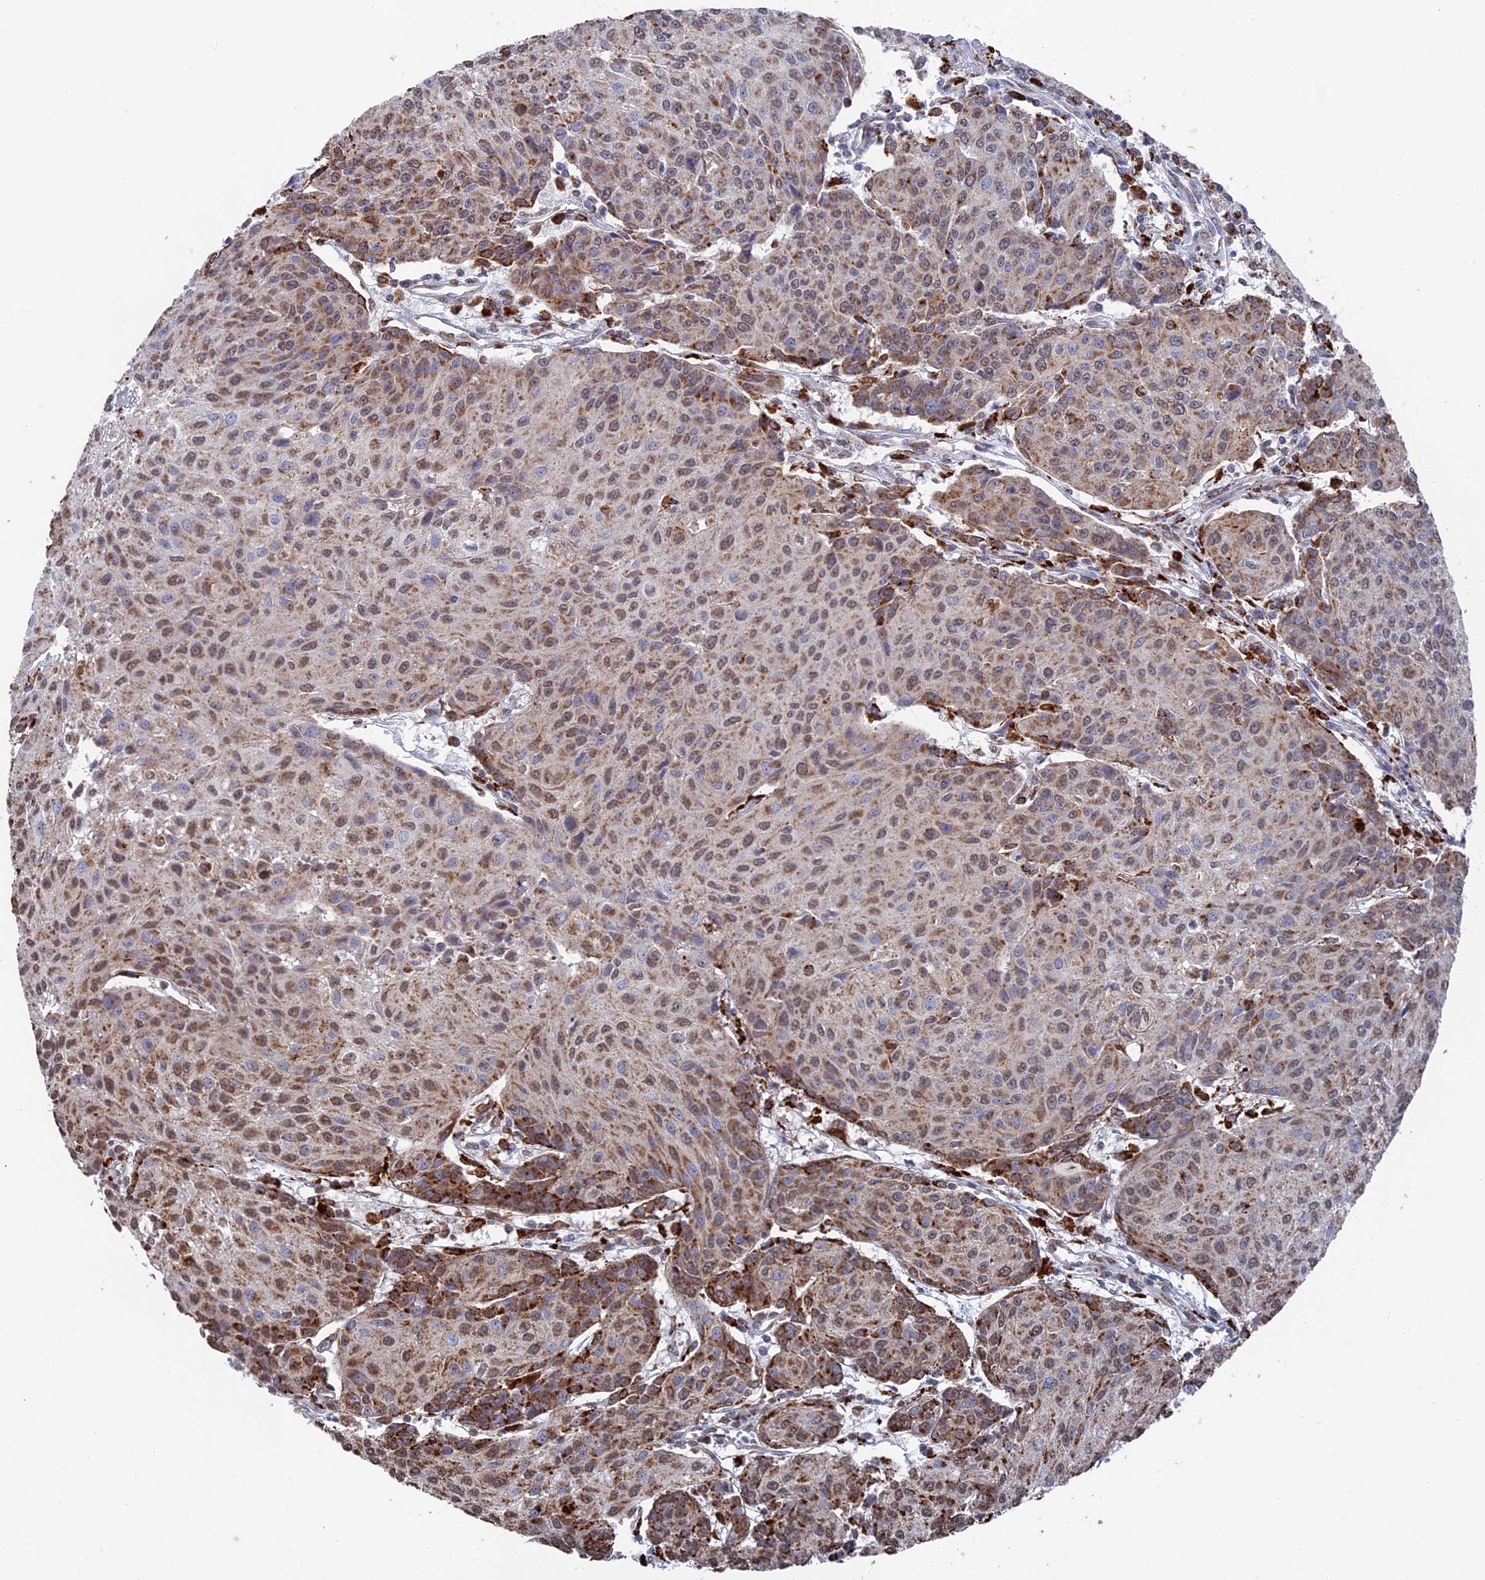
{"staining": {"intensity": "moderate", "quantity": "25%-75%", "location": "cytoplasmic/membranous,nuclear"}, "tissue": "urothelial cancer", "cell_type": "Tumor cells", "image_type": "cancer", "snomed": [{"axis": "morphology", "description": "Urothelial carcinoma, High grade"}, {"axis": "topography", "description": "Urinary bladder"}], "caption": "Immunohistochemical staining of human urothelial cancer displays medium levels of moderate cytoplasmic/membranous and nuclear positivity in about 25%-75% of tumor cells.", "gene": "SMG9", "patient": {"sex": "female", "age": 85}}